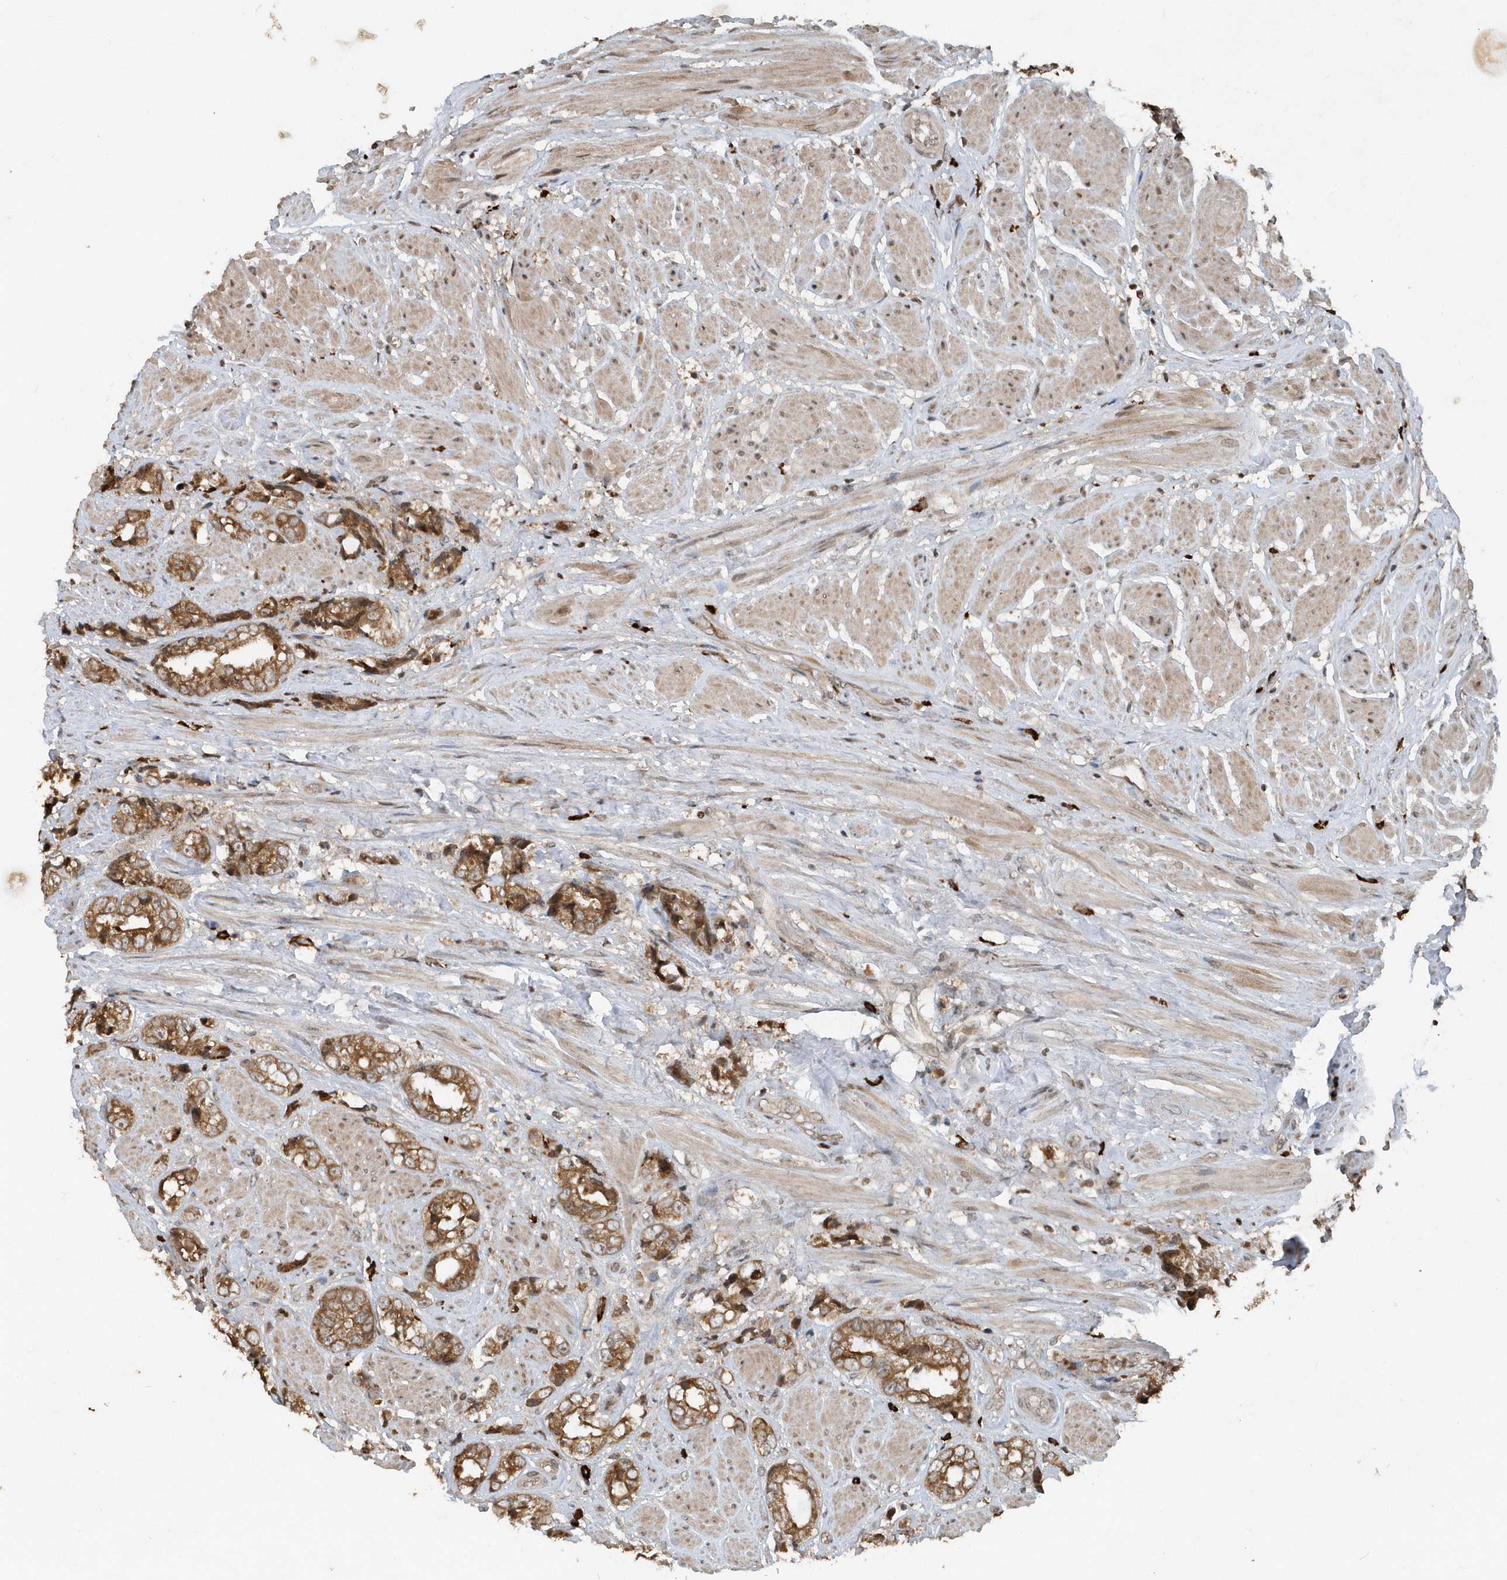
{"staining": {"intensity": "moderate", "quantity": ">75%", "location": "cytoplasmic/membranous"}, "tissue": "prostate cancer", "cell_type": "Tumor cells", "image_type": "cancer", "snomed": [{"axis": "morphology", "description": "Adenocarcinoma, High grade"}, {"axis": "topography", "description": "Prostate"}], "caption": "Tumor cells demonstrate moderate cytoplasmic/membranous staining in about >75% of cells in adenocarcinoma (high-grade) (prostate). (DAB IHC, brown staining for protein, blue staining for nuclei).", "gene": "EIF2B1", "patient": {"sex": "male", "age": 61}}